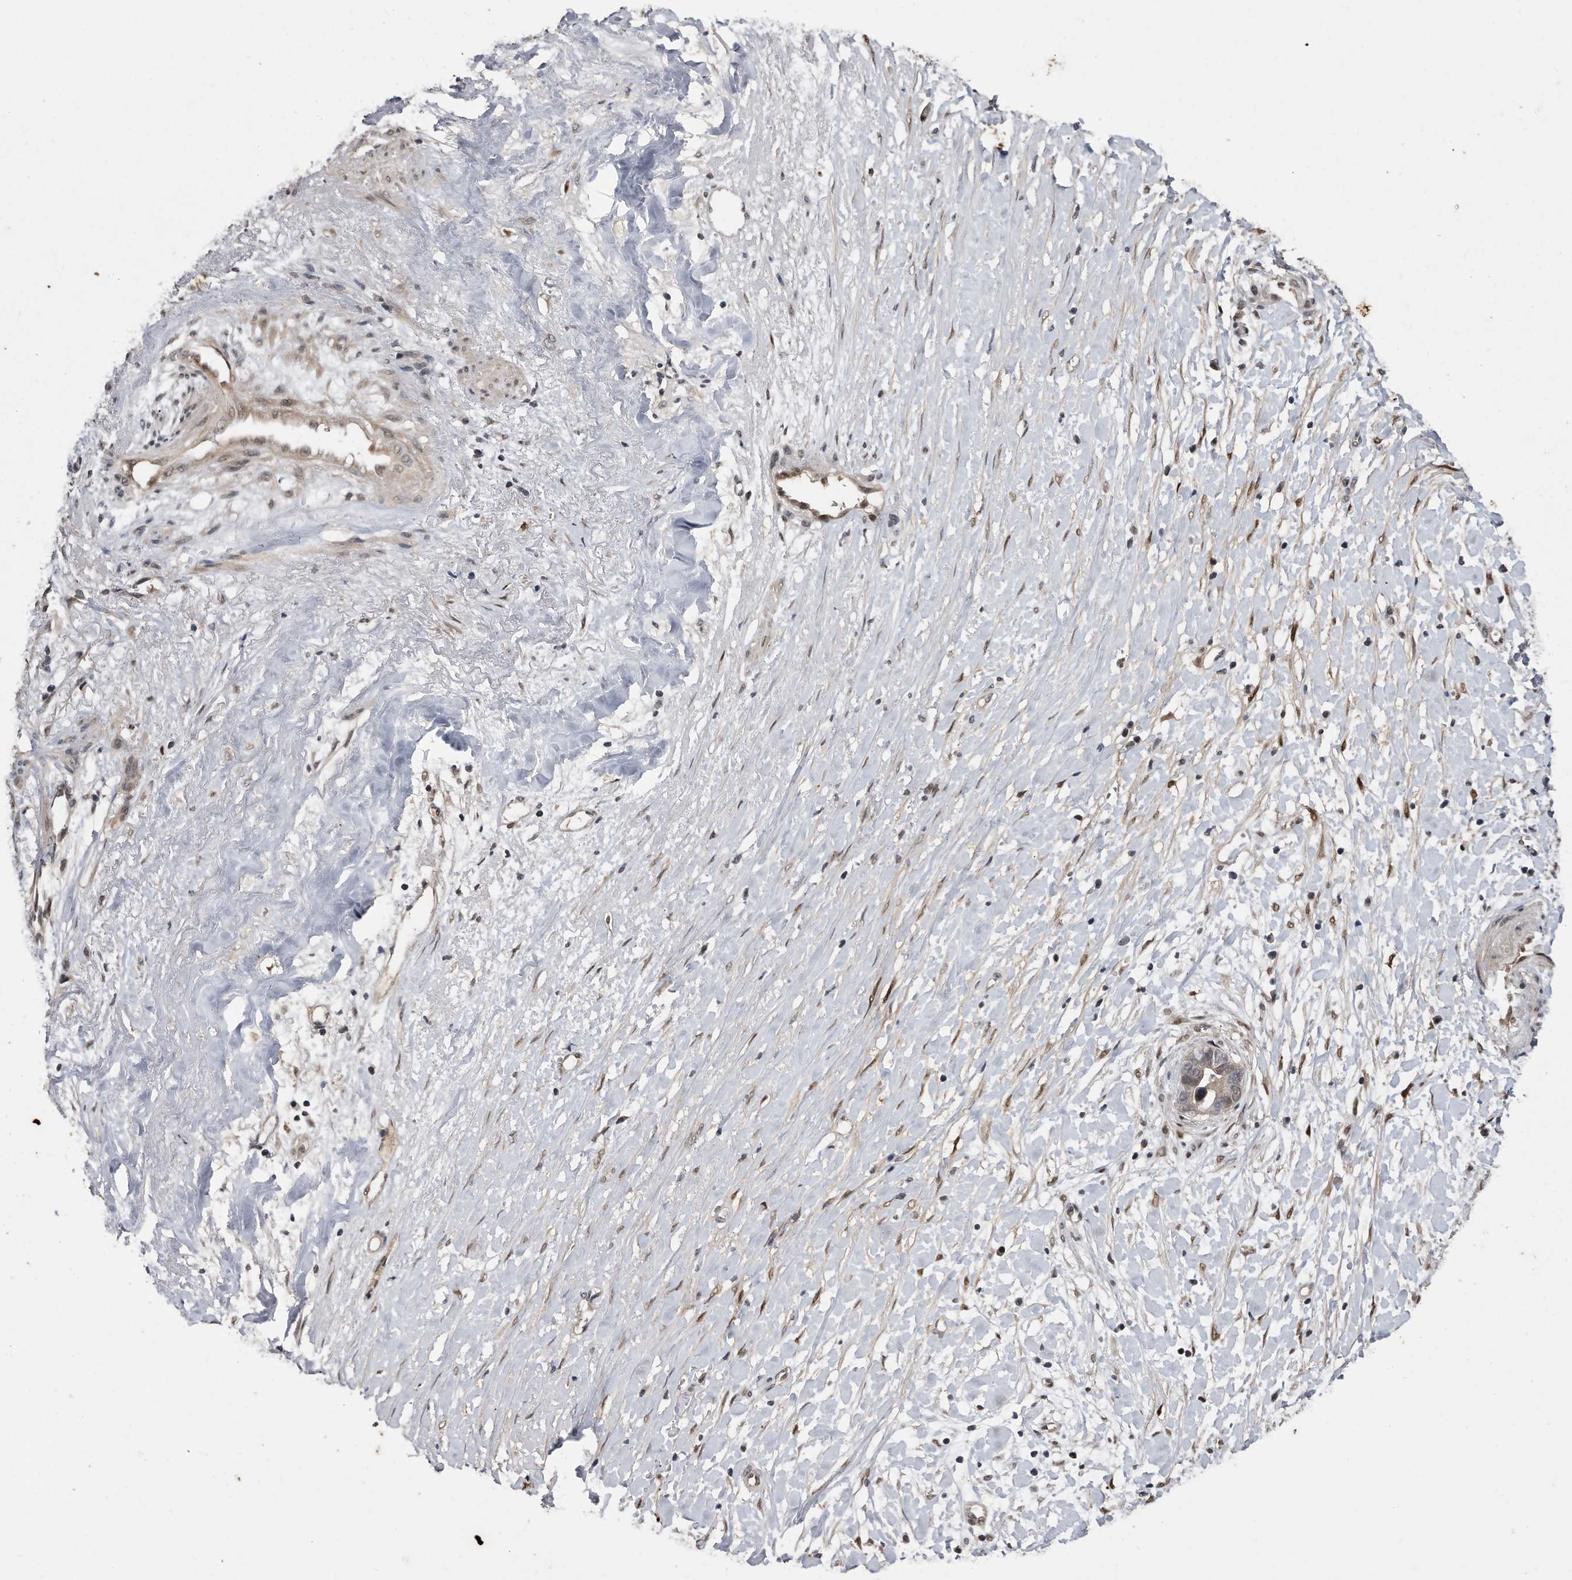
{"staining": {"intensity": "moderate", "quantity": "<25%", "location": "nuclear"}, "tissue": "liver cancer", "cell_type": "Tumor cells", "image_type": "cancer", "snomed": [{"axis": "morphology", "description": "Cholangiocarcinoma"}, {"axis": "topography", "description": "Liver"}], "caption": "Cholangiocarcinoma (liver) stained with DAB immunohistochemistry (IHC) reveals low levels of moderate nuclear staining in approximately <25% of tumor cells. Immunohistochemistry stains the protein in brown and the nuclei are stained blue.", "gene": "RAD23B", "patient": {"sex": "female", "age": 79}}